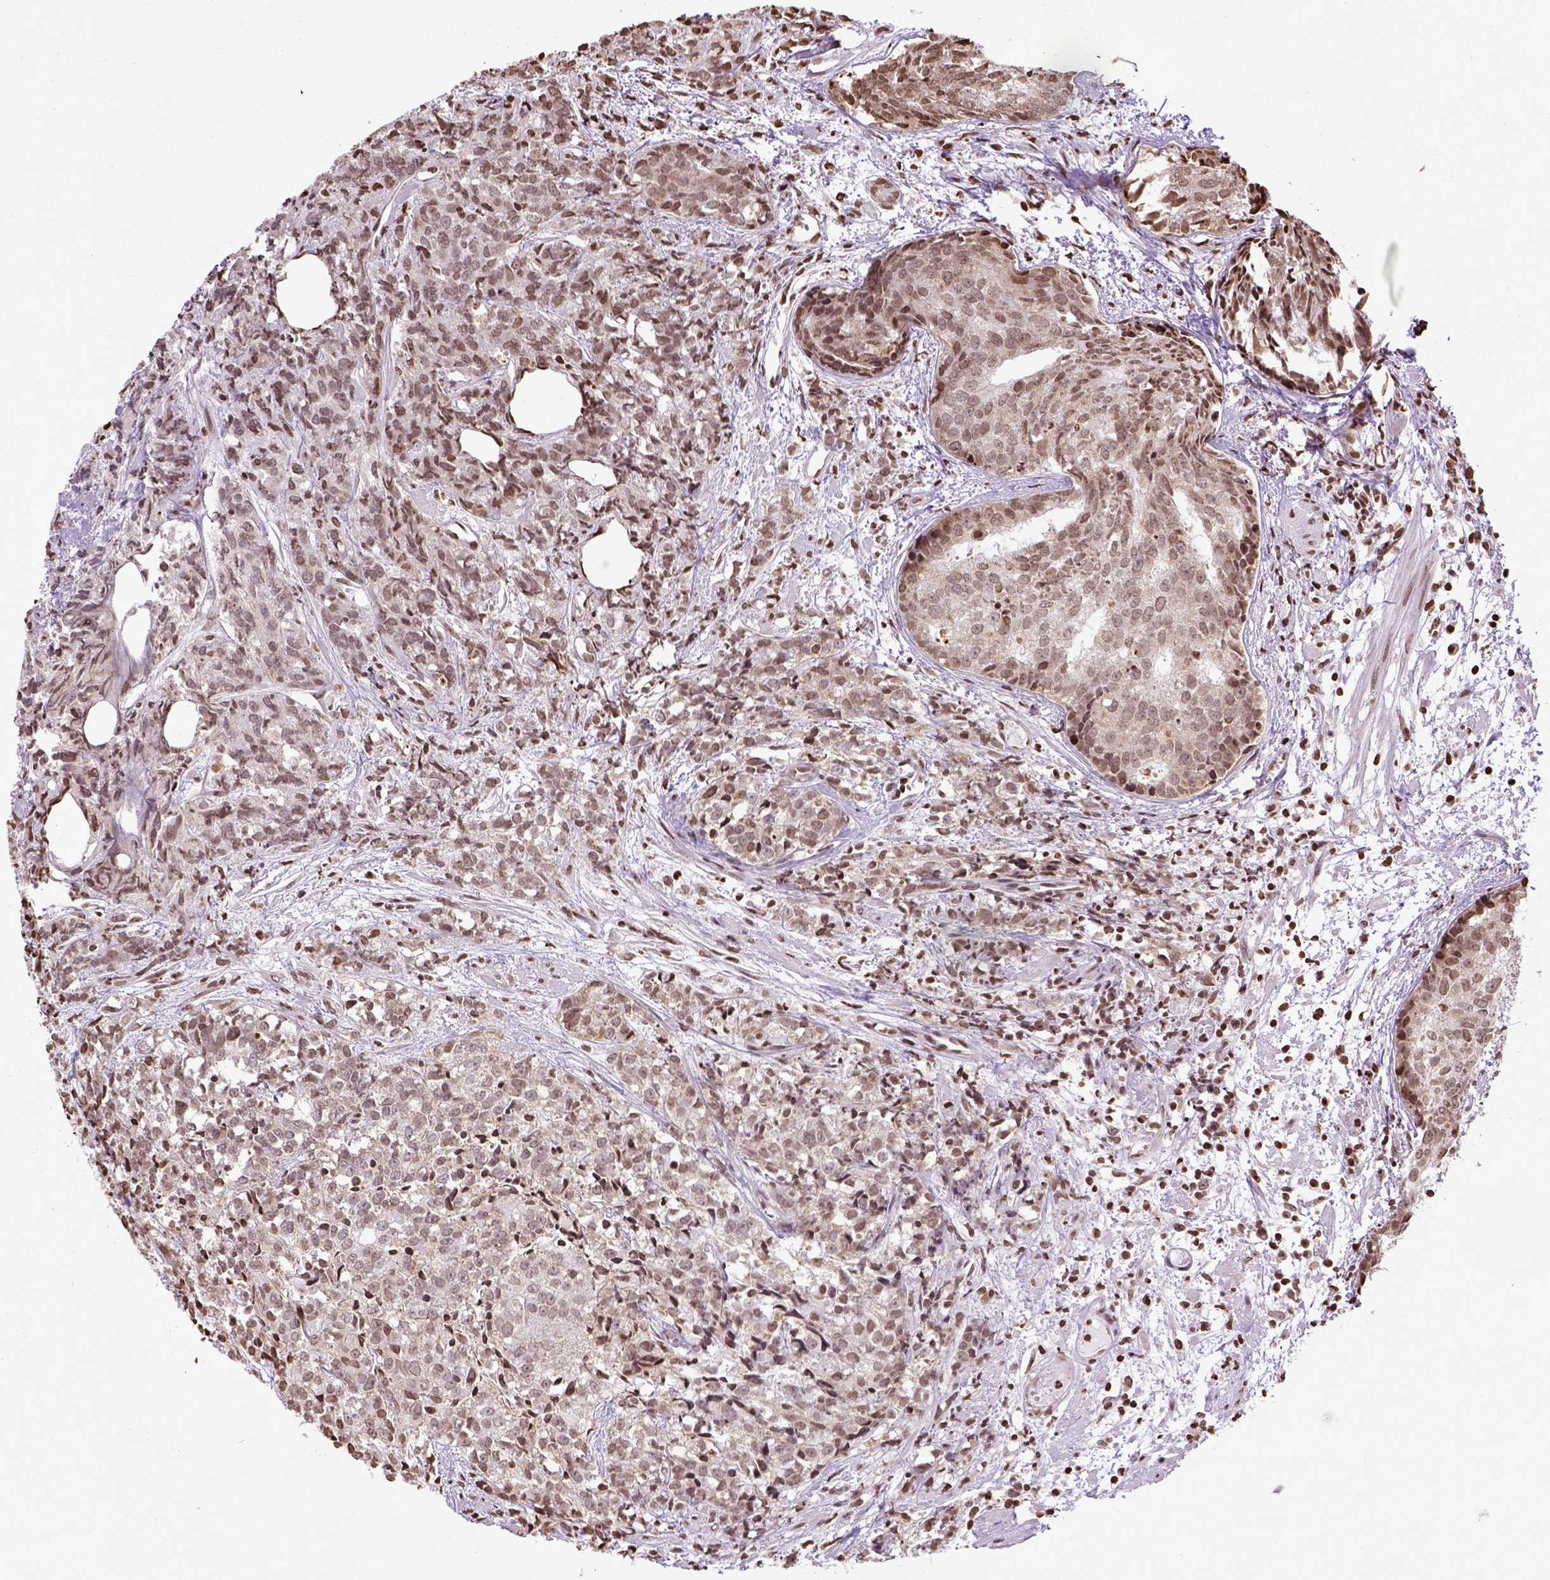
{"staining": {"intensity": "weak", "quantity": ">75%", "location": "nuclear"}, "tissue": "prostate cancer", "cell_type": "Tumor cells", "image_type": "cancer", "snomed": [{"axis": "morphology", "description": "Adenocarcinoma, High grade"}, {"axis": "topography", "description": "Prostate"}], "caption": "An image showing weak nuclear positivity in about >75% of tumor cells in adenocarcinoma (high-grade) (prostate), as visualized by brown immunohistochemical staining.", "gene": "ZNF75D", "patient": {"sex": "male", "age": 58}}